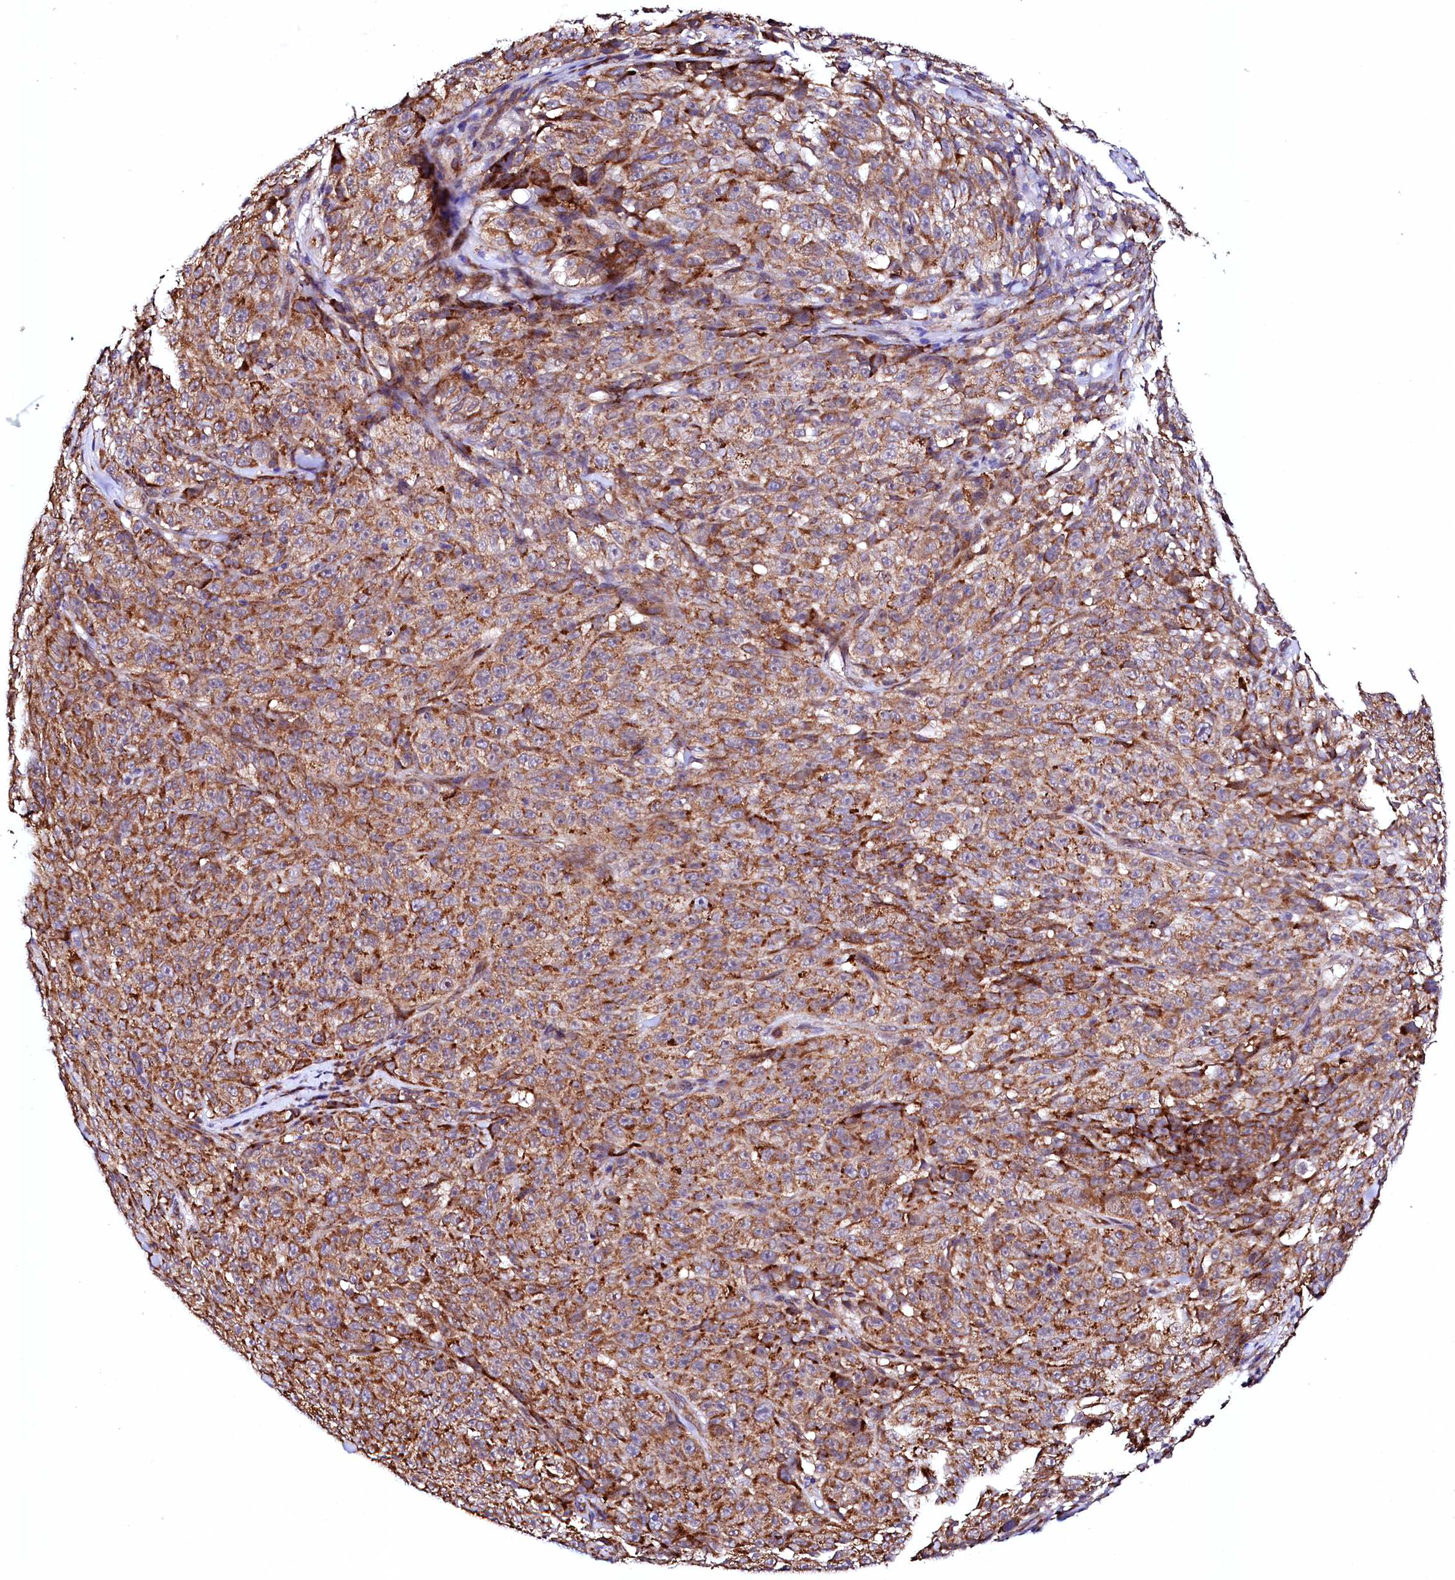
{"staining": {"intensity": "moderate", "quantity": ">75%", "location": "cytoplasmic/membranous"}, "tissue": "melanoma", "cell_type": "Tumor cells", "image_type": "cancer", "snomed": [{"axis": "morphology", "description": "Malignant melanoma, NOS"}, {"axis": "topography", "description": "Skin"}], "caption": "Tumor cells exhibit moderate cytoplasmic/membranous staining in about >75% of cells in melanoma.", "gene": "UBE3C", "patient": {"sex": "female", "age": 82}}